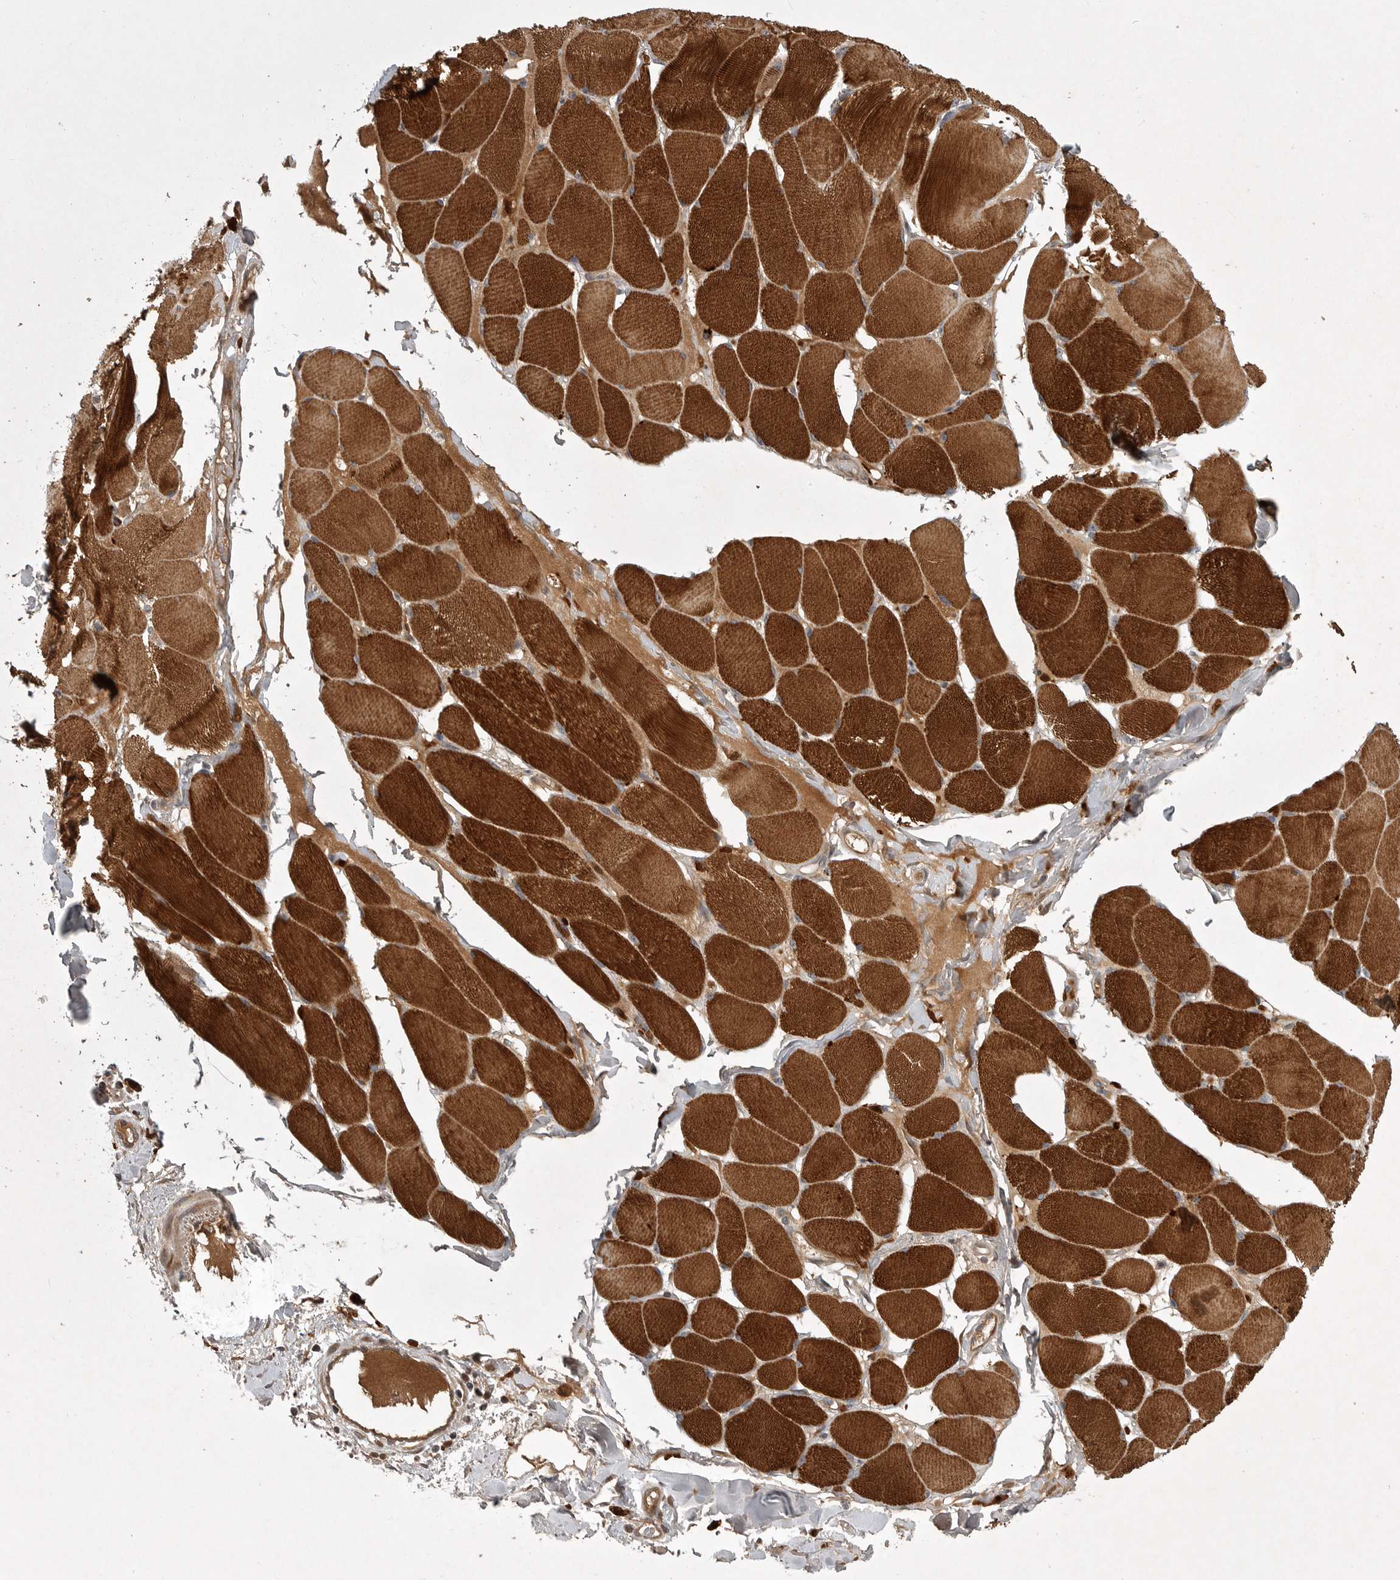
{"staining": {"intensity": "strong", "quantity": ">75%", "location": "cytoplasmic/membranous"}, "tissue": "skeletal muscle", "cell_type": "Myocytes", "image_type": "normal", "snomed": [{"axis": "morphology", "description": "Normal tissue, NOS"}, {"axis": "topography", "description": "Skin"}, {"axis": "topography", "description": "Skeletal muscle"}], "caption": "Immunohistochemistry of normal skeletal muscle displays high levels of strong cytoplasmic/membranous staining in about >75% of myocytes. The protein is shown in brown color, while the nuclei are stained blue.", "gene": "GPR31", "patient": {"sex": "male", "age": 83}}